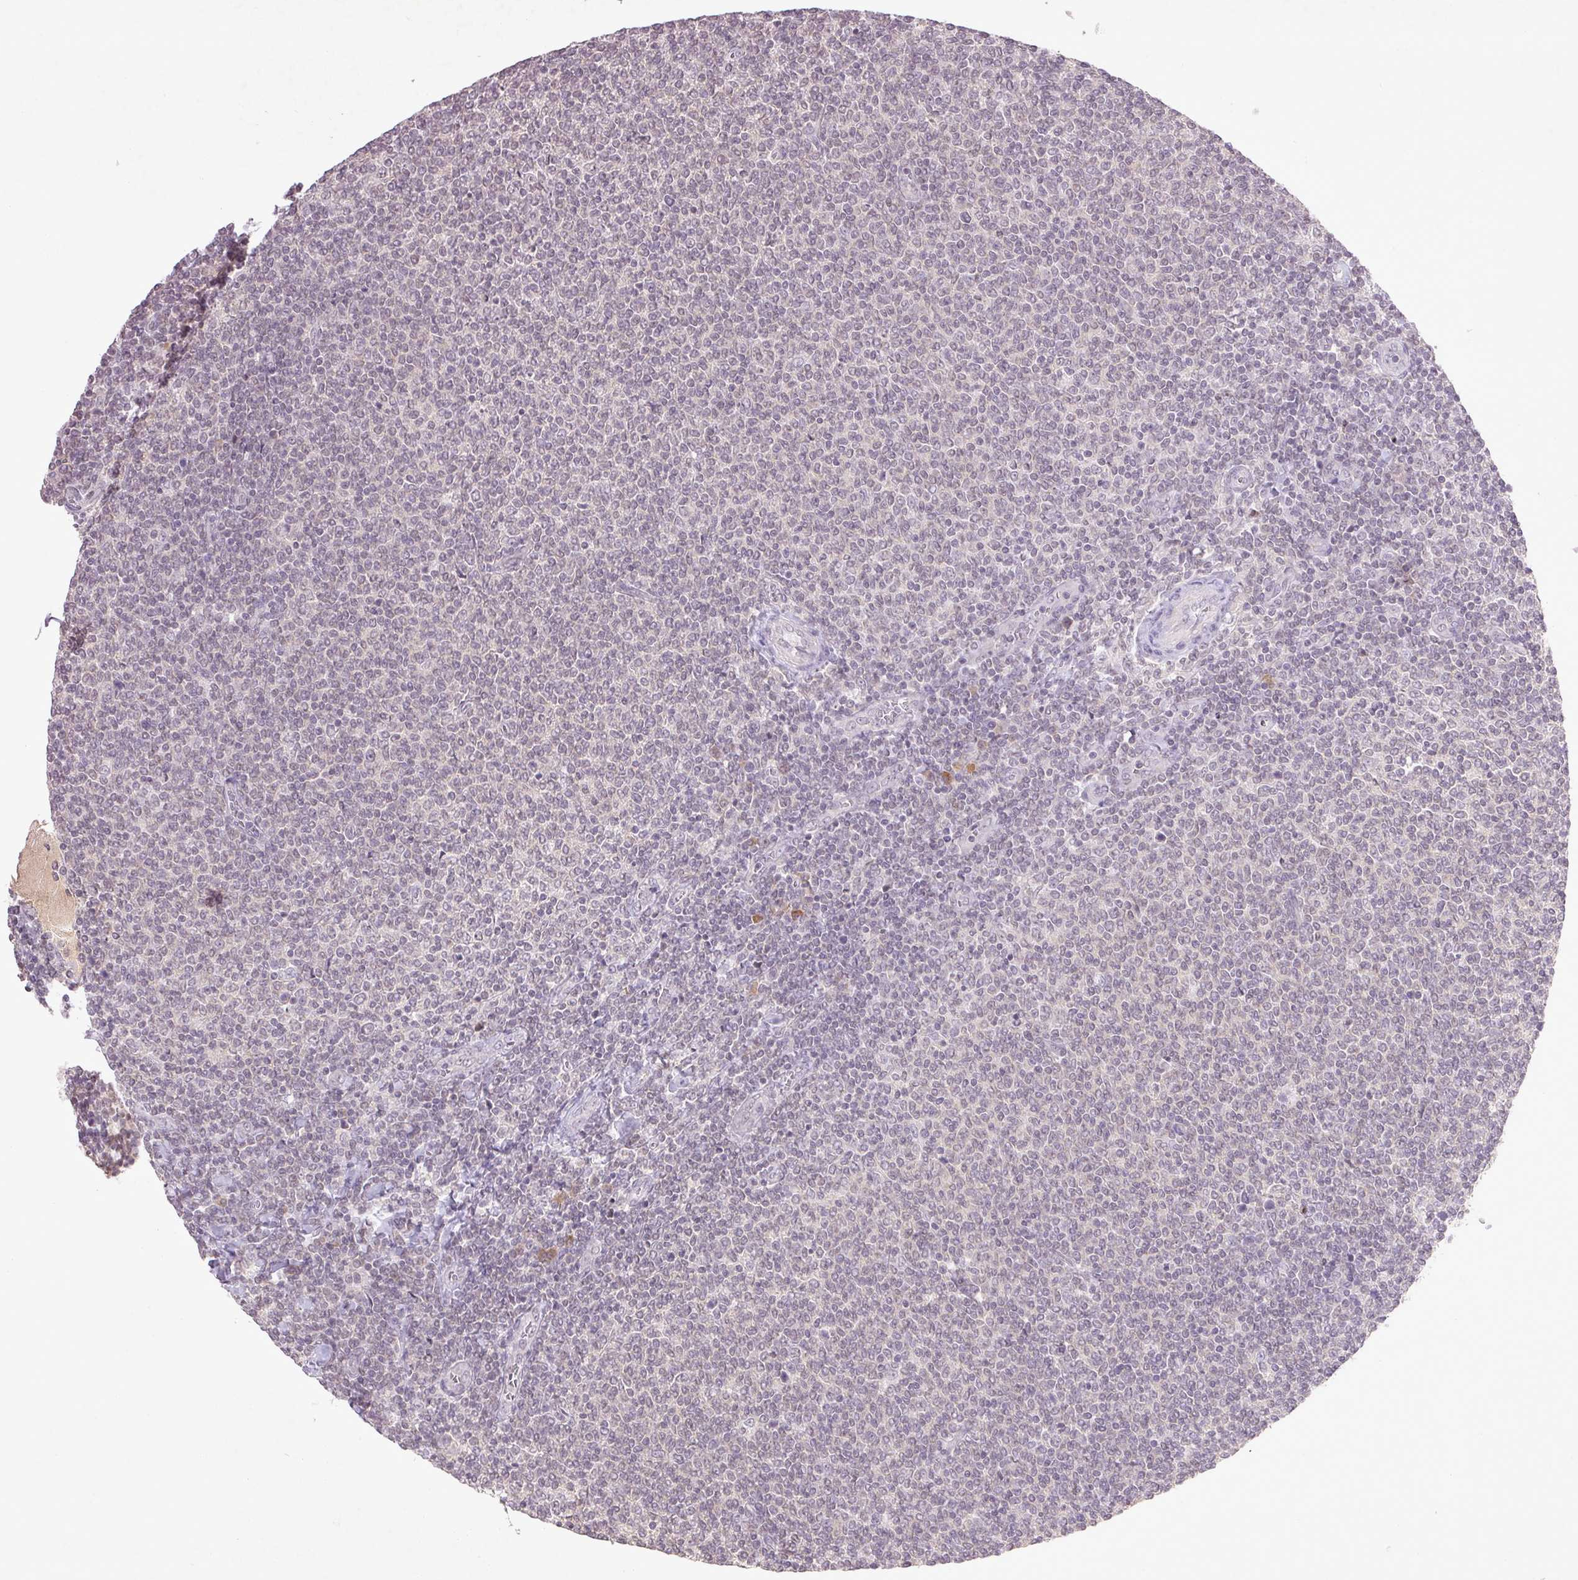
{"staining": {"intensity": "negative", "quantity": "none", "location": "none"}, "tissue": "lymphoma", "cell_type": "Tumor cells", "image_type": "cancer", "snomed": [{"axis": "morphology", "description": "Malignant lymphoma, non-Hodgkin's type, Low grade"}, {"axis": "topography", "description": "Lymph node"}], "caption": "The image demonstrates no significant positivity in tumor cells of low-grade malignant lymphoma, non-Hodgkin's type. (DAB (3,3'-diaminobenzidine) immunohistochemistry, high magnification).", "gene": "FAM168B", "patient": {"sex": "male", "age": 52}}